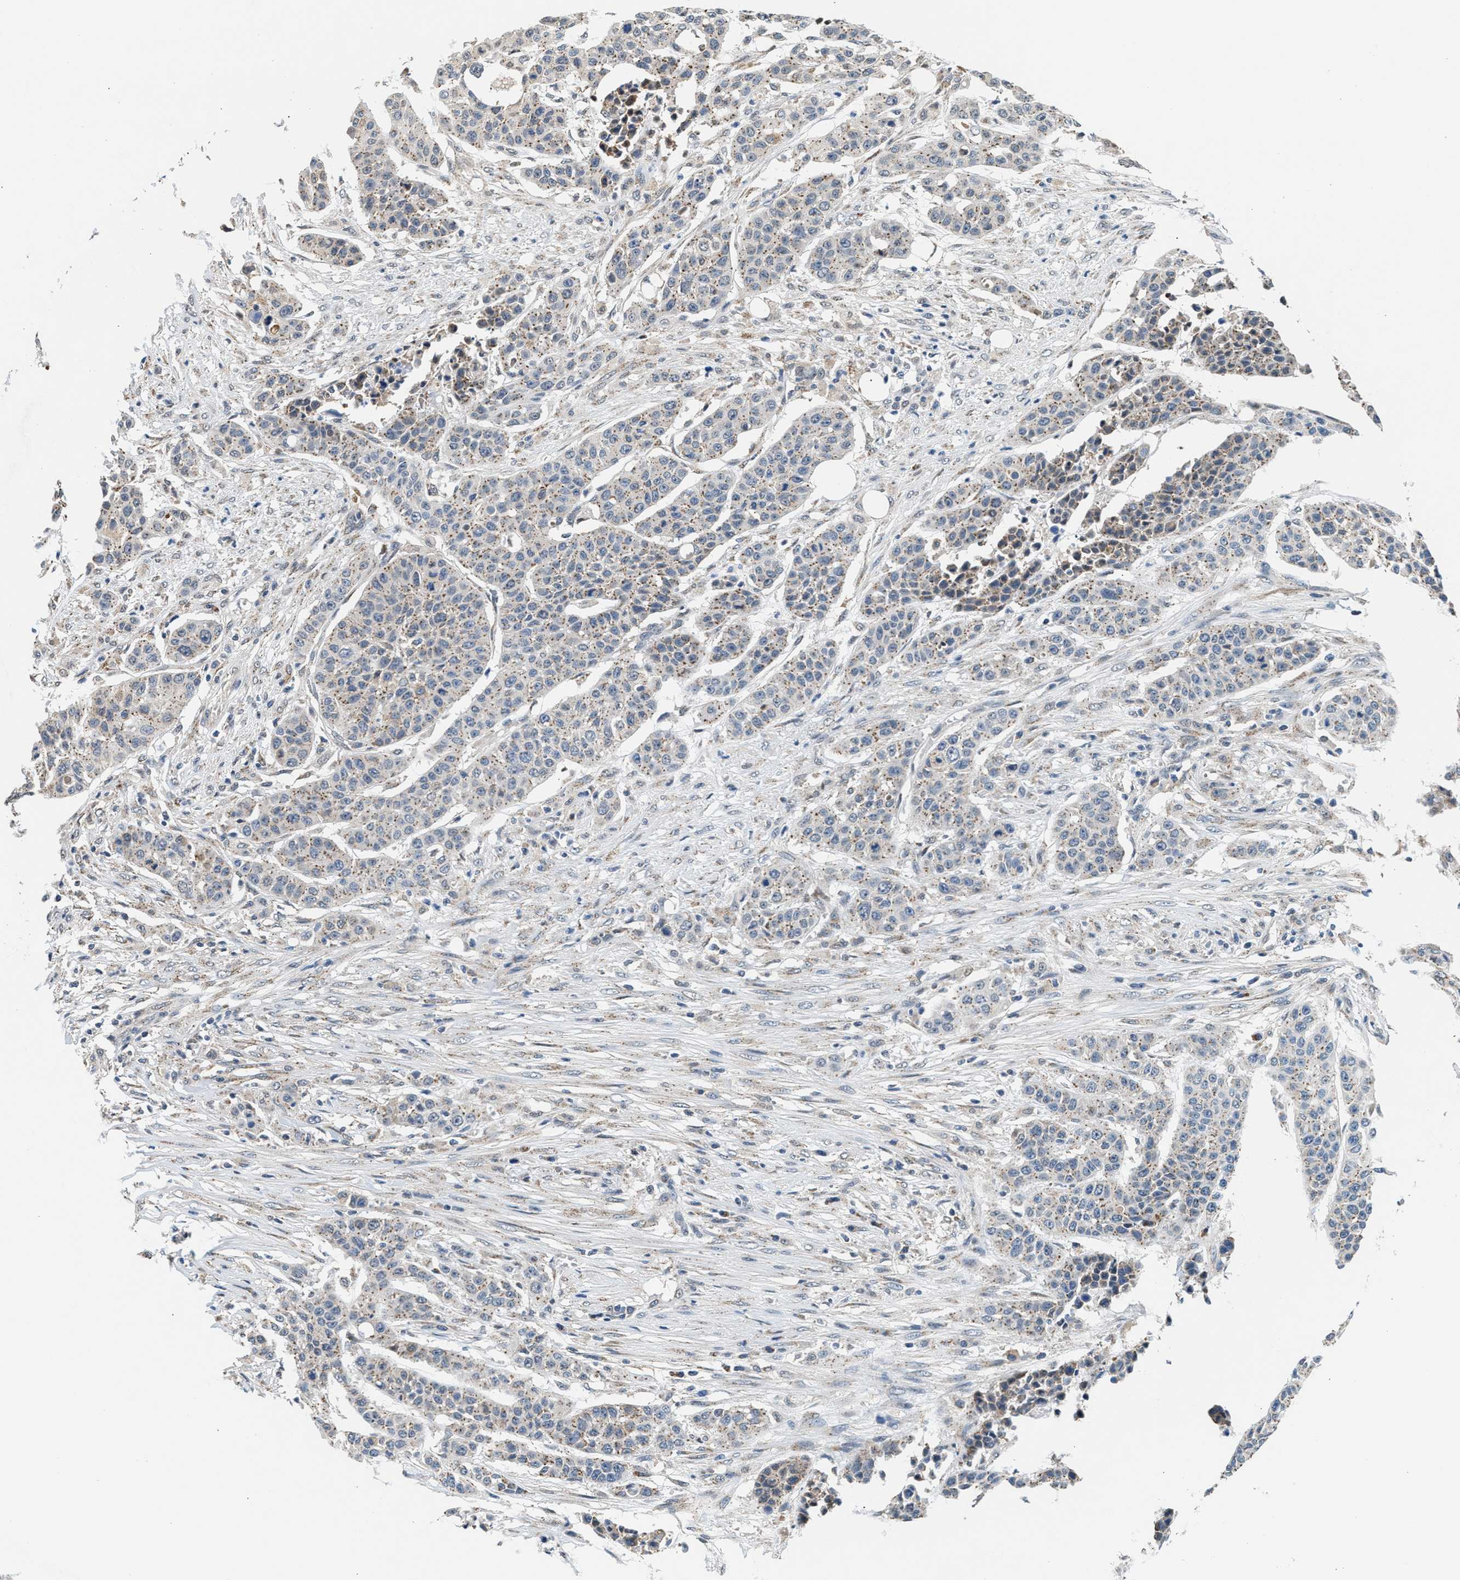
{"staining": {"intensity": "weak", "quantity": "25%-75%", "location": "cytoplasmic/membranous"}, "tissue": "urothelial cancer", "cell_type": "Tumor cells", "image_type": "cancer", "snomed": [{"axis": "morphology", "description": "Urothelial carcinoma, High grade"}, {"axis": "topography", "description": "Urinary bladder"}], "caption": "High-grade urothelial carcinoma was stained to show a protein in brown. There is low levels of weak cytoplasmic/membranous expression in approximately 25%-75% of tumor cells.", "gene": "KCNMB2", "patient": {"sex": "male", "age": 74}}